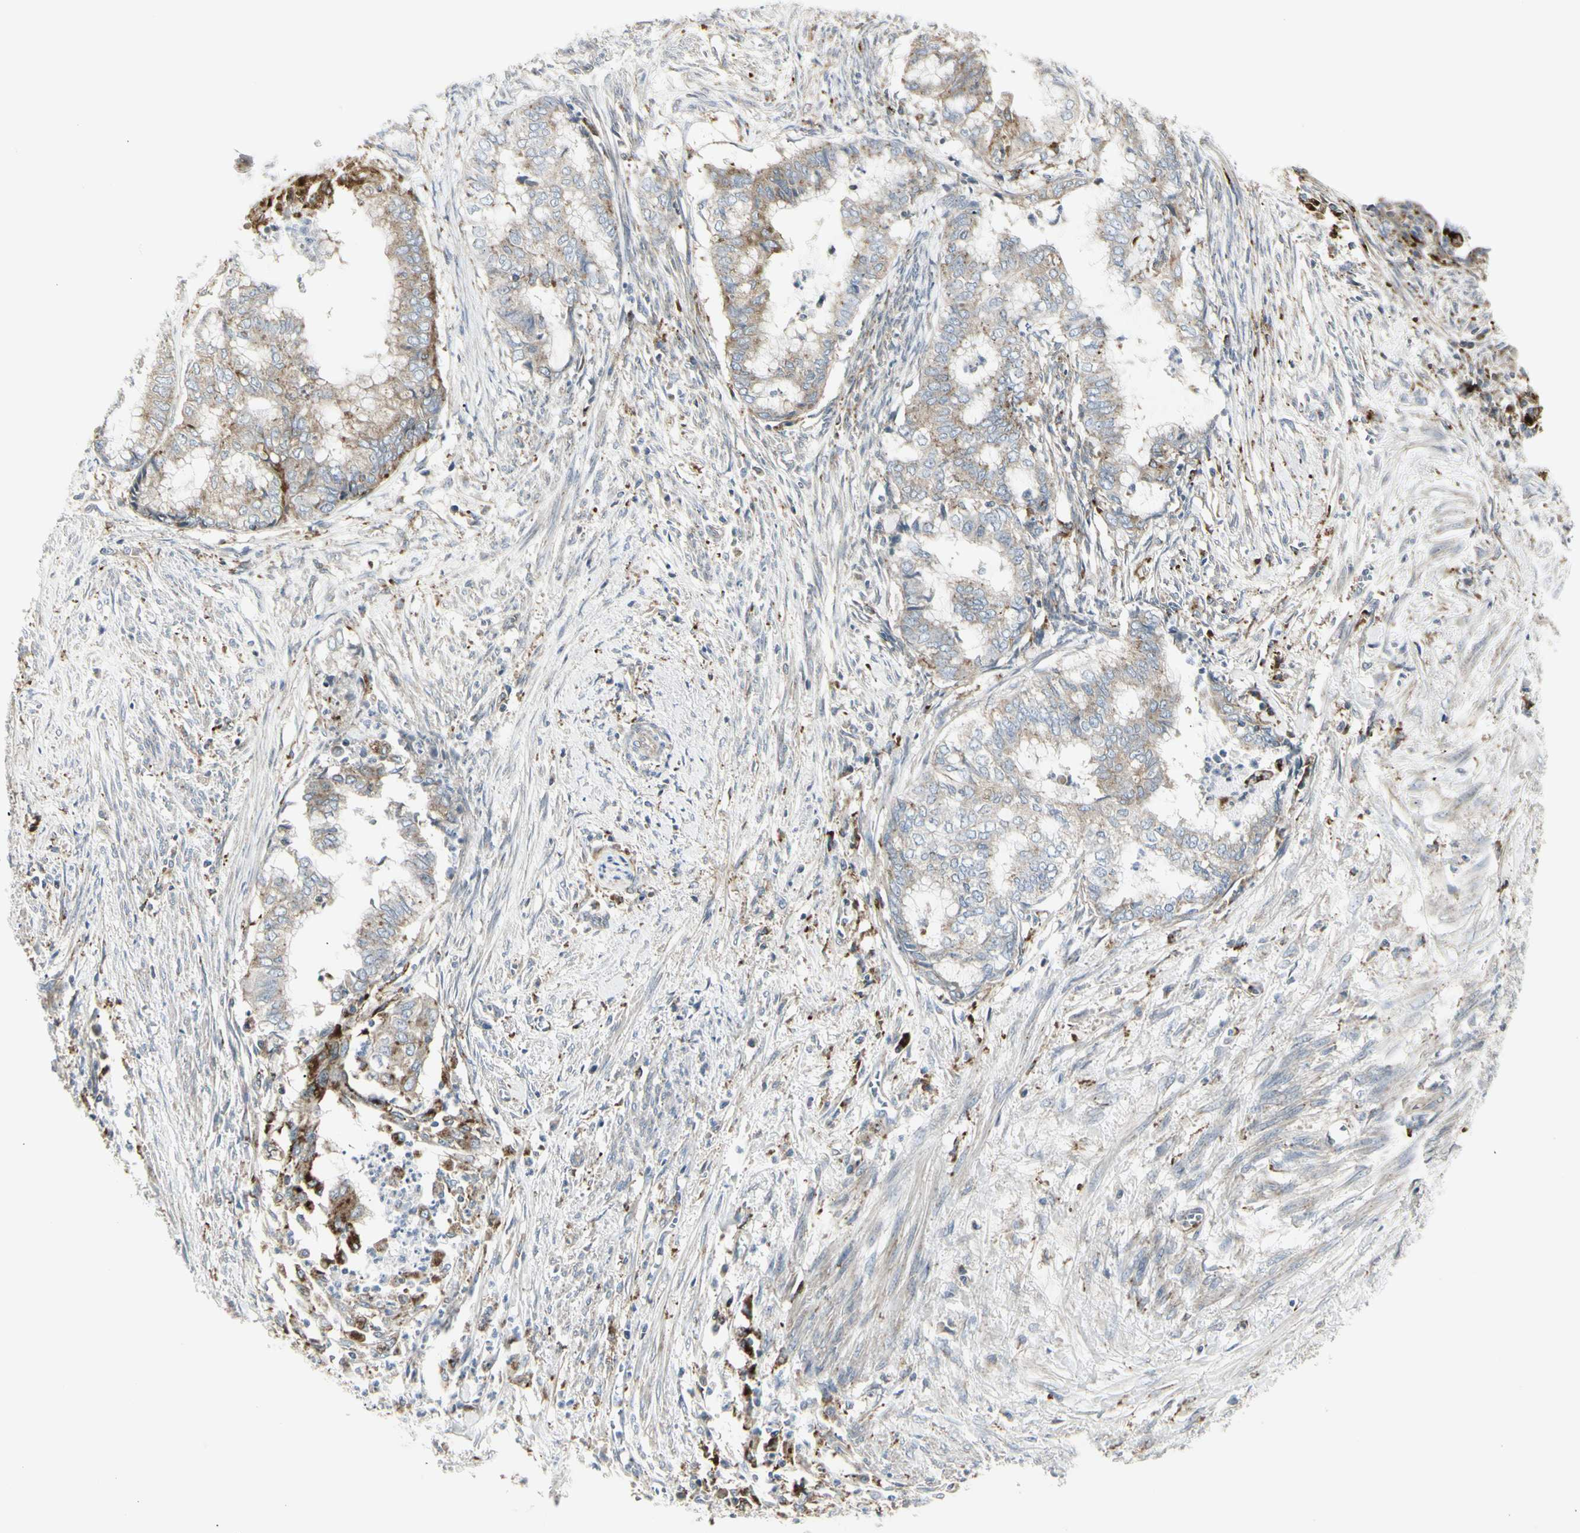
{"staining": {"intensity": "weak", "quantity": "<25%", "location": "cytoplasmic/membranous"}, "tissue": "endometrial cancer", "cell_type": "Tumor cells", "image_type": "cancer", "snomed": [{"axis": "morphology", "description": "Necrosis, NOS"}, {"axis": "morphology", "description": "Adenocarcinoma, NOS"}, {"axis": "topography", "description": "Endometrium"}], "caption": "A high-resolution image shows immunohistochemistry staining of endometrial cancer, which exhibits no significant staining in tumor cells. (IHC, brightfield microscopy, high magnification).", "gene": "ATP6V1B2", "patient": {"sex": "female", "age": 79}}